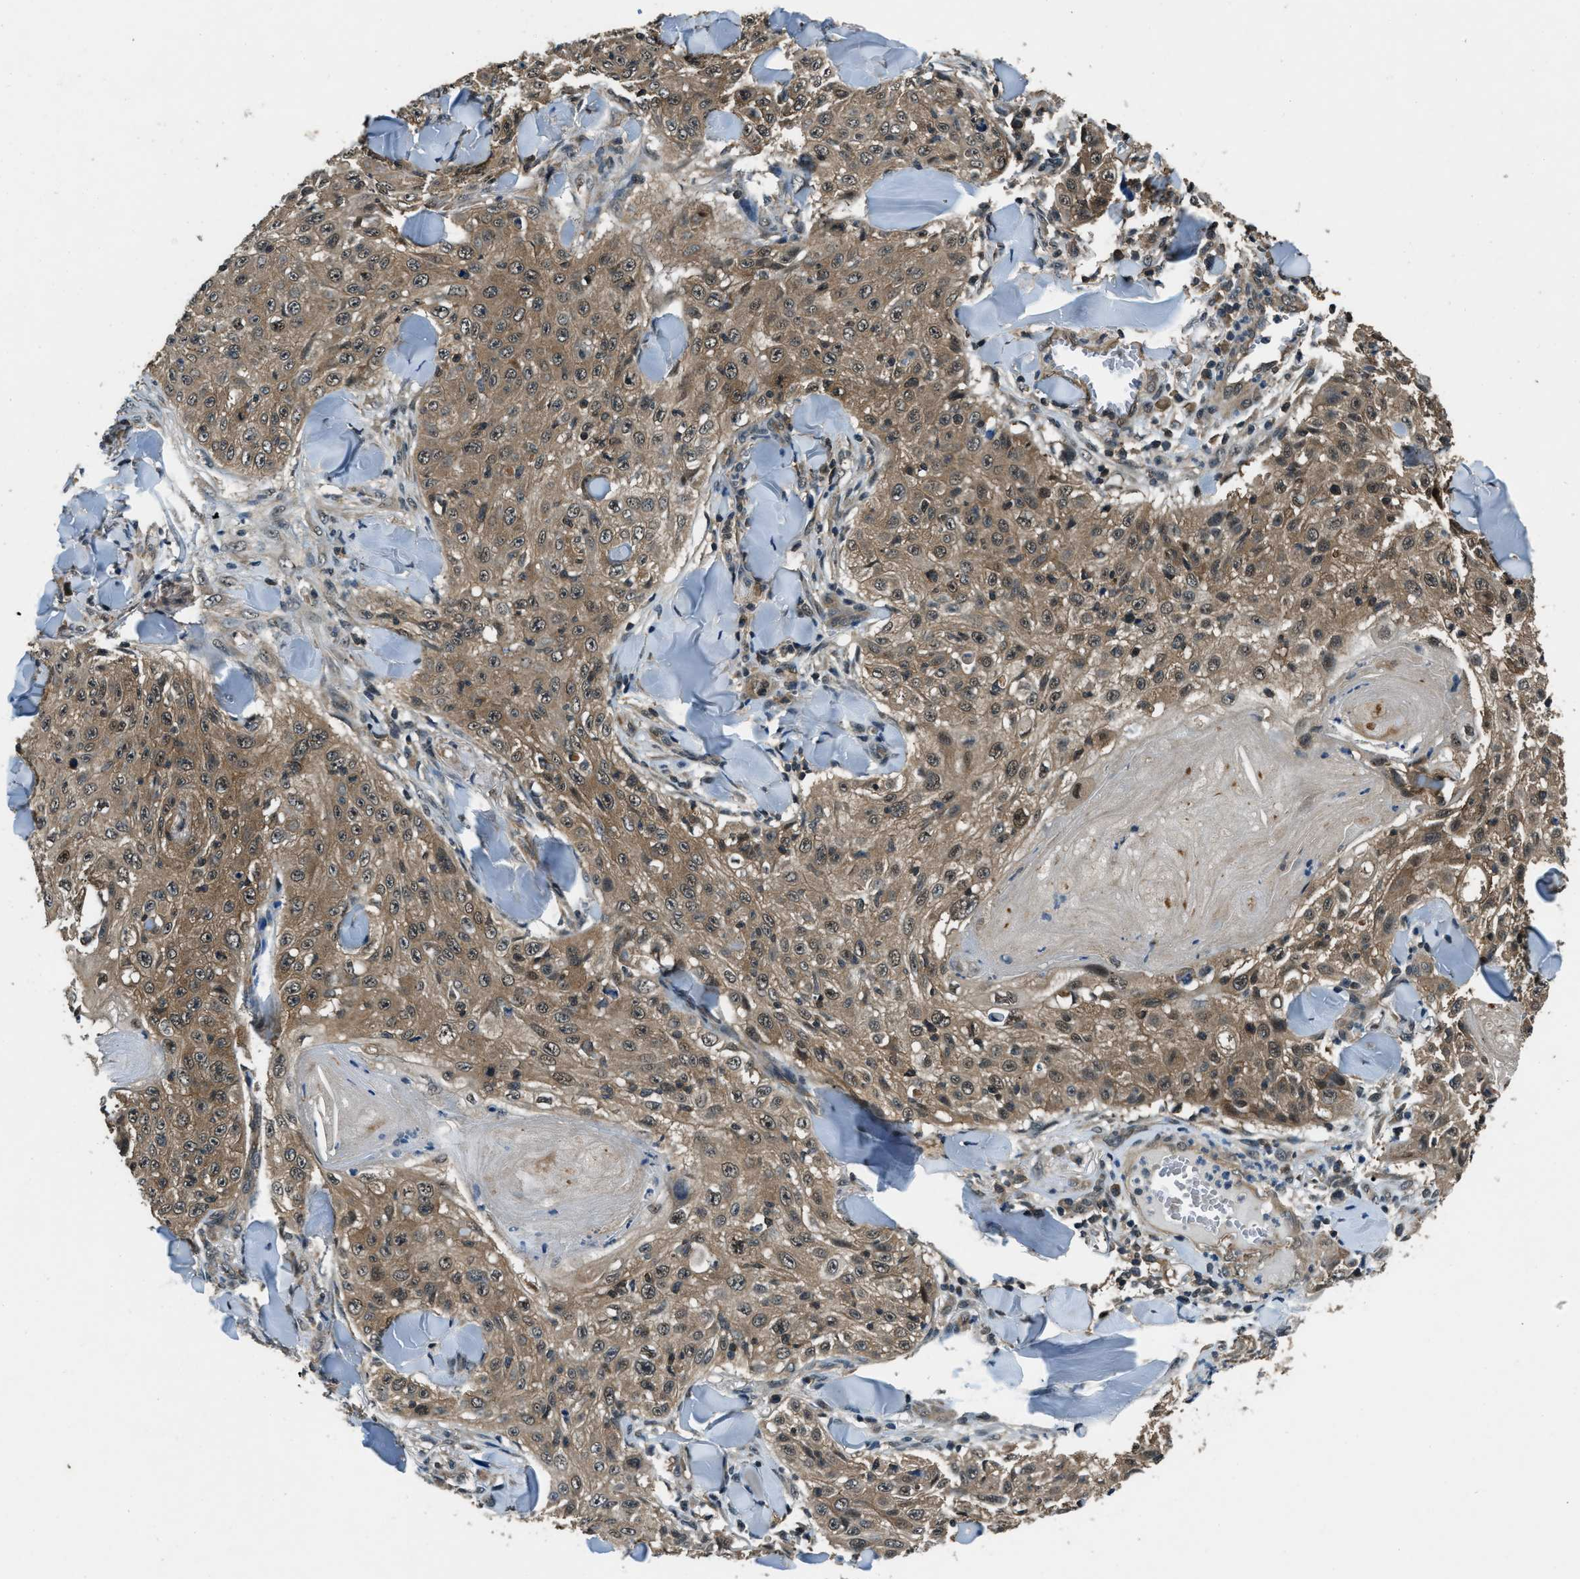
{"staining": {"intensity": "moderate", "quantity": ">75%", "location": "cytoplasmic/membranous"}, "tissue": "skin cancer", "cell_type": "Tumor cells", "image_type": "cancer", "snomed": [{"axis": "morphology", "description": "Squamous cell carcinoma, NOS"}, {"axis": "topography", "description": "Skin"}], "caption": "Tumor cells reveal moderate cytoplasmic/membranous staining in approximately >75% of cells in skin cancer.", "gene": "NUDCD3", "patient": {"sex": "male", "age": 86}}